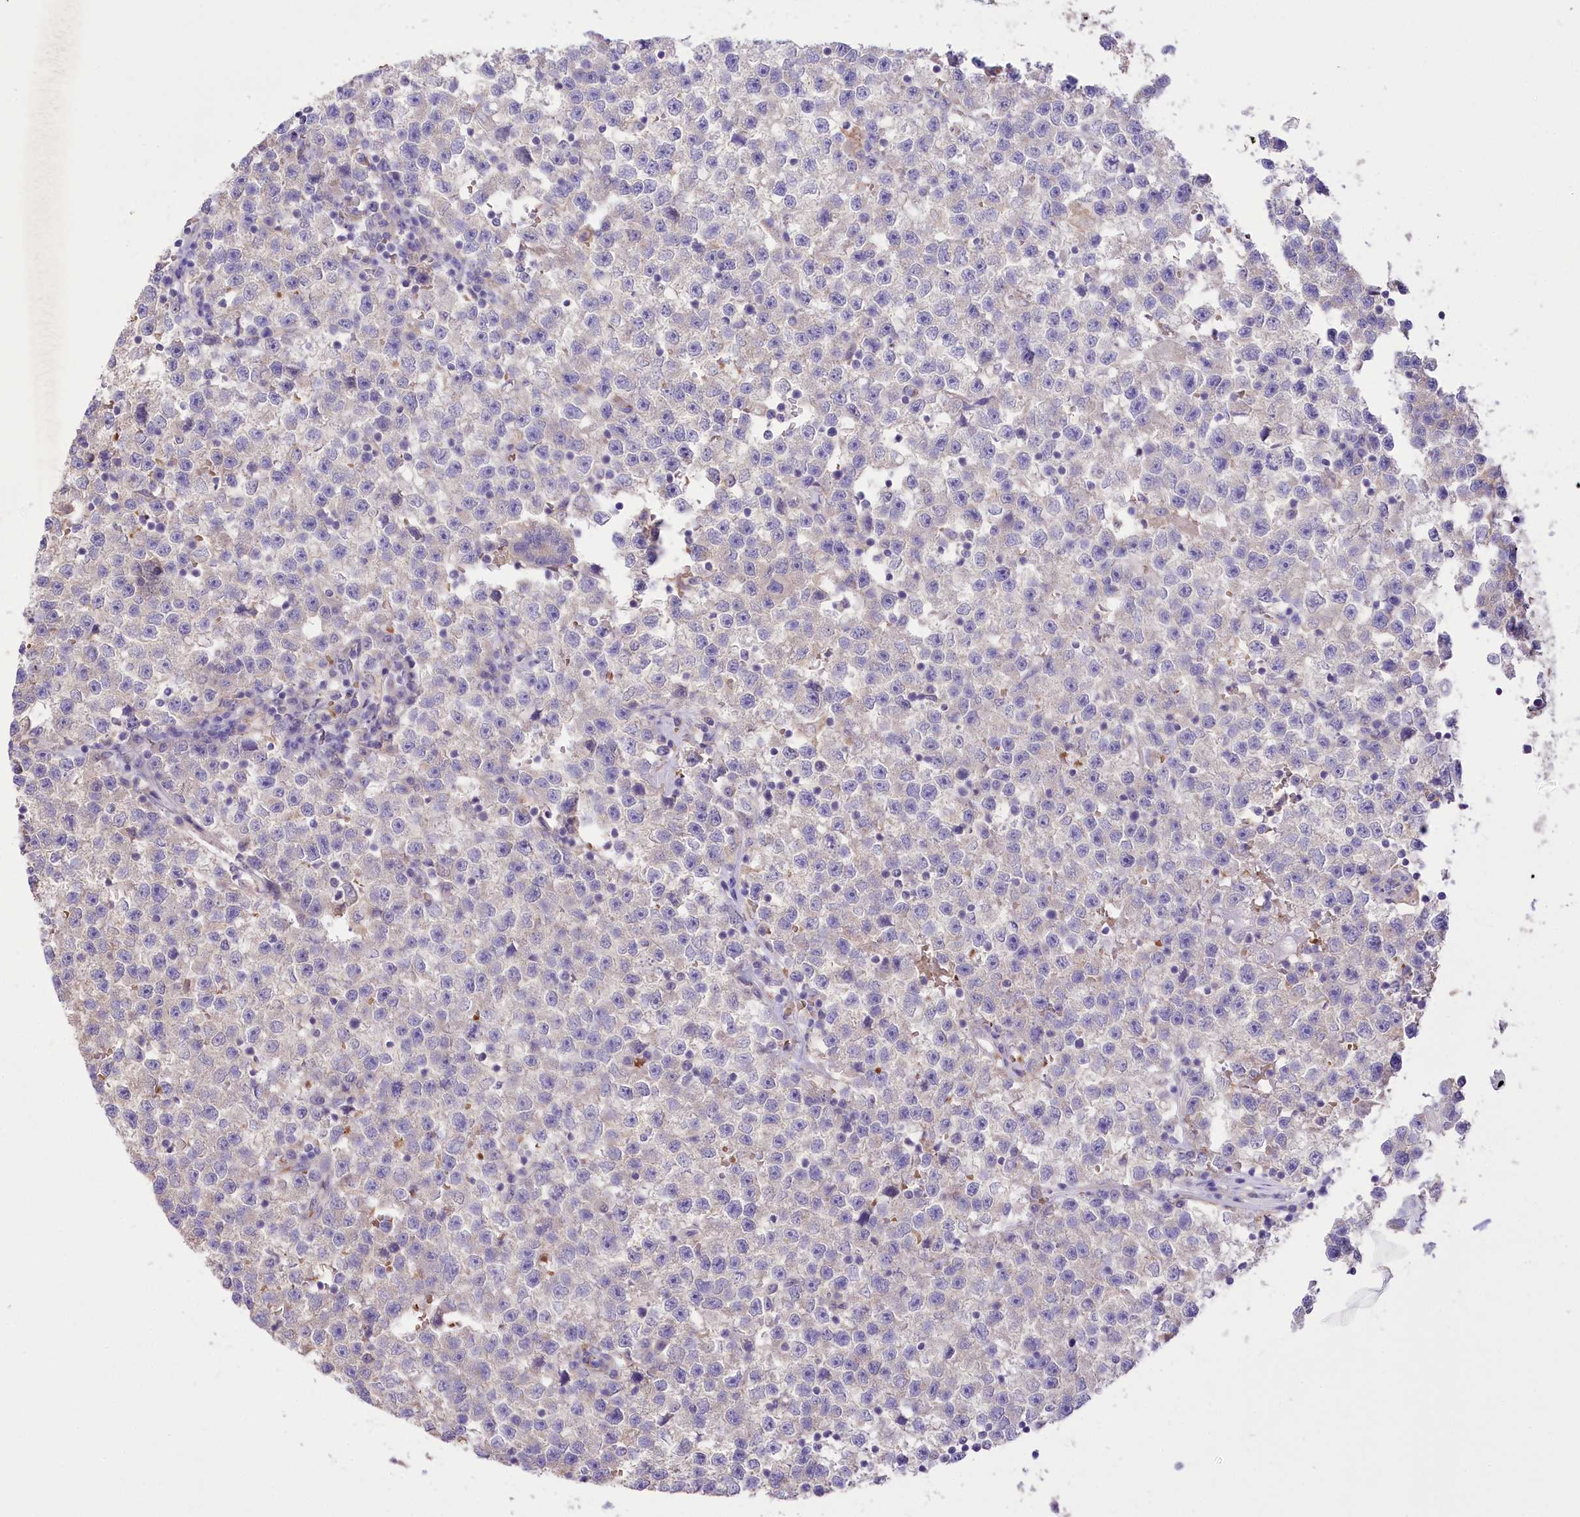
{"staining": {"intensity": "negative", "quantity": "none", "location": "none"}, "tissue": "testis cancer", "cell_type": "Tumor cells", "image_type": "cancer", "snomed": [{"axis": "morphology", "description": "Seminoma, NOS"}, {"axis": "topography", "description": "Testis"}], "caption": "Immunohistochemistry of testis cancer shows no positivity in tumor cells. (Immunohistochemistry, brightfield microscopy, high magnification).", "gene": "PRSS53", "patient": {"sex": "male", "age": 22}}